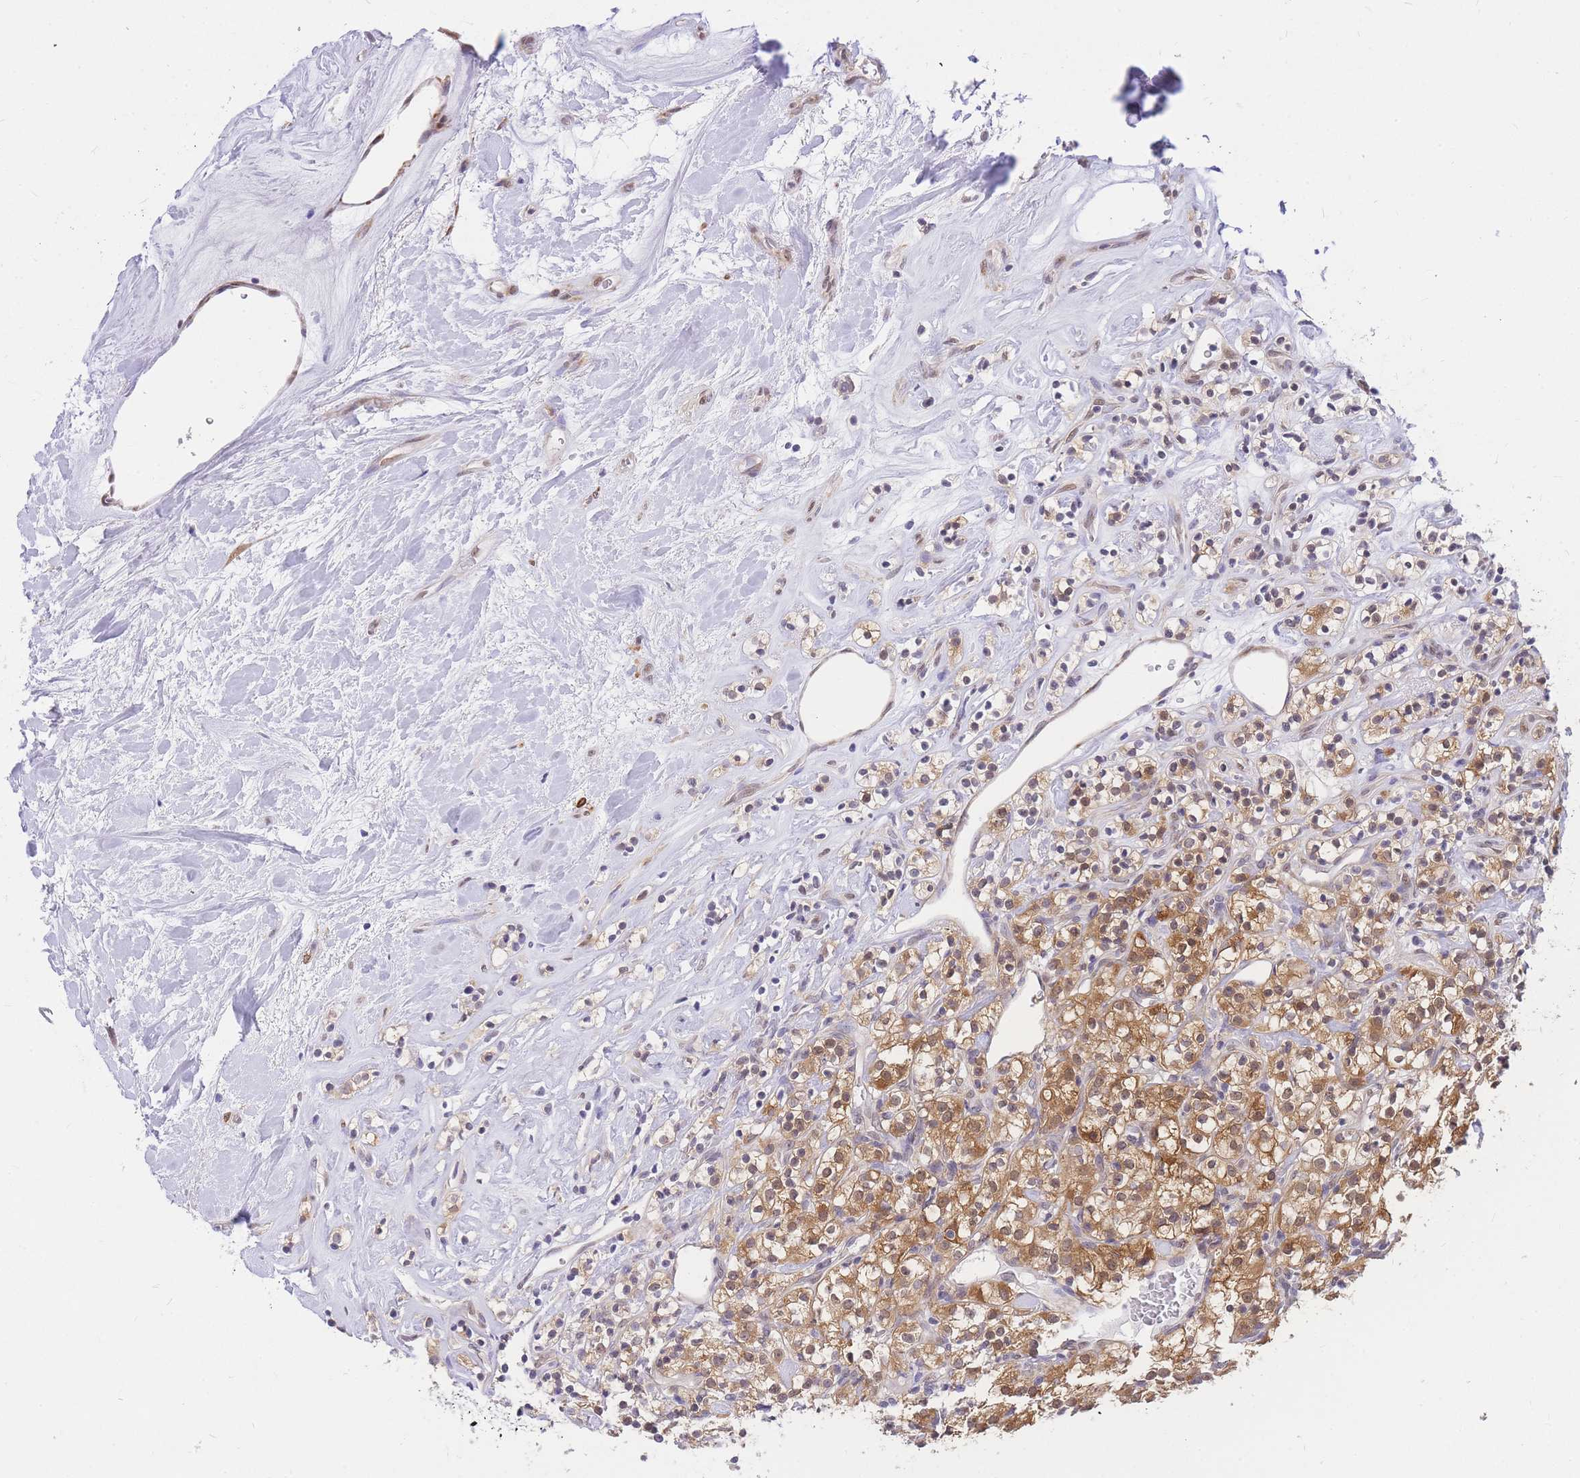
{"staining": {"intensity": "moderate", "quantity": ">75%", "location": "cytoplasmic/membranous"}, "tissue": "renal cancer", "cell_type": "Tumor cells", "image_type": "cancer", "snomed": [{"axis": "morphology", "description": "Adenocarcinoma, NOS"}, {"axis": "topography", "description": "Kidney"}], "caption": "Moderate cytoplasmic/membranous protein expression is identified in about >75% of tumor cells in renal adenocarcinoma.", "gene": "S100PBP", "patient": {"sex": "male", "age": 77}}